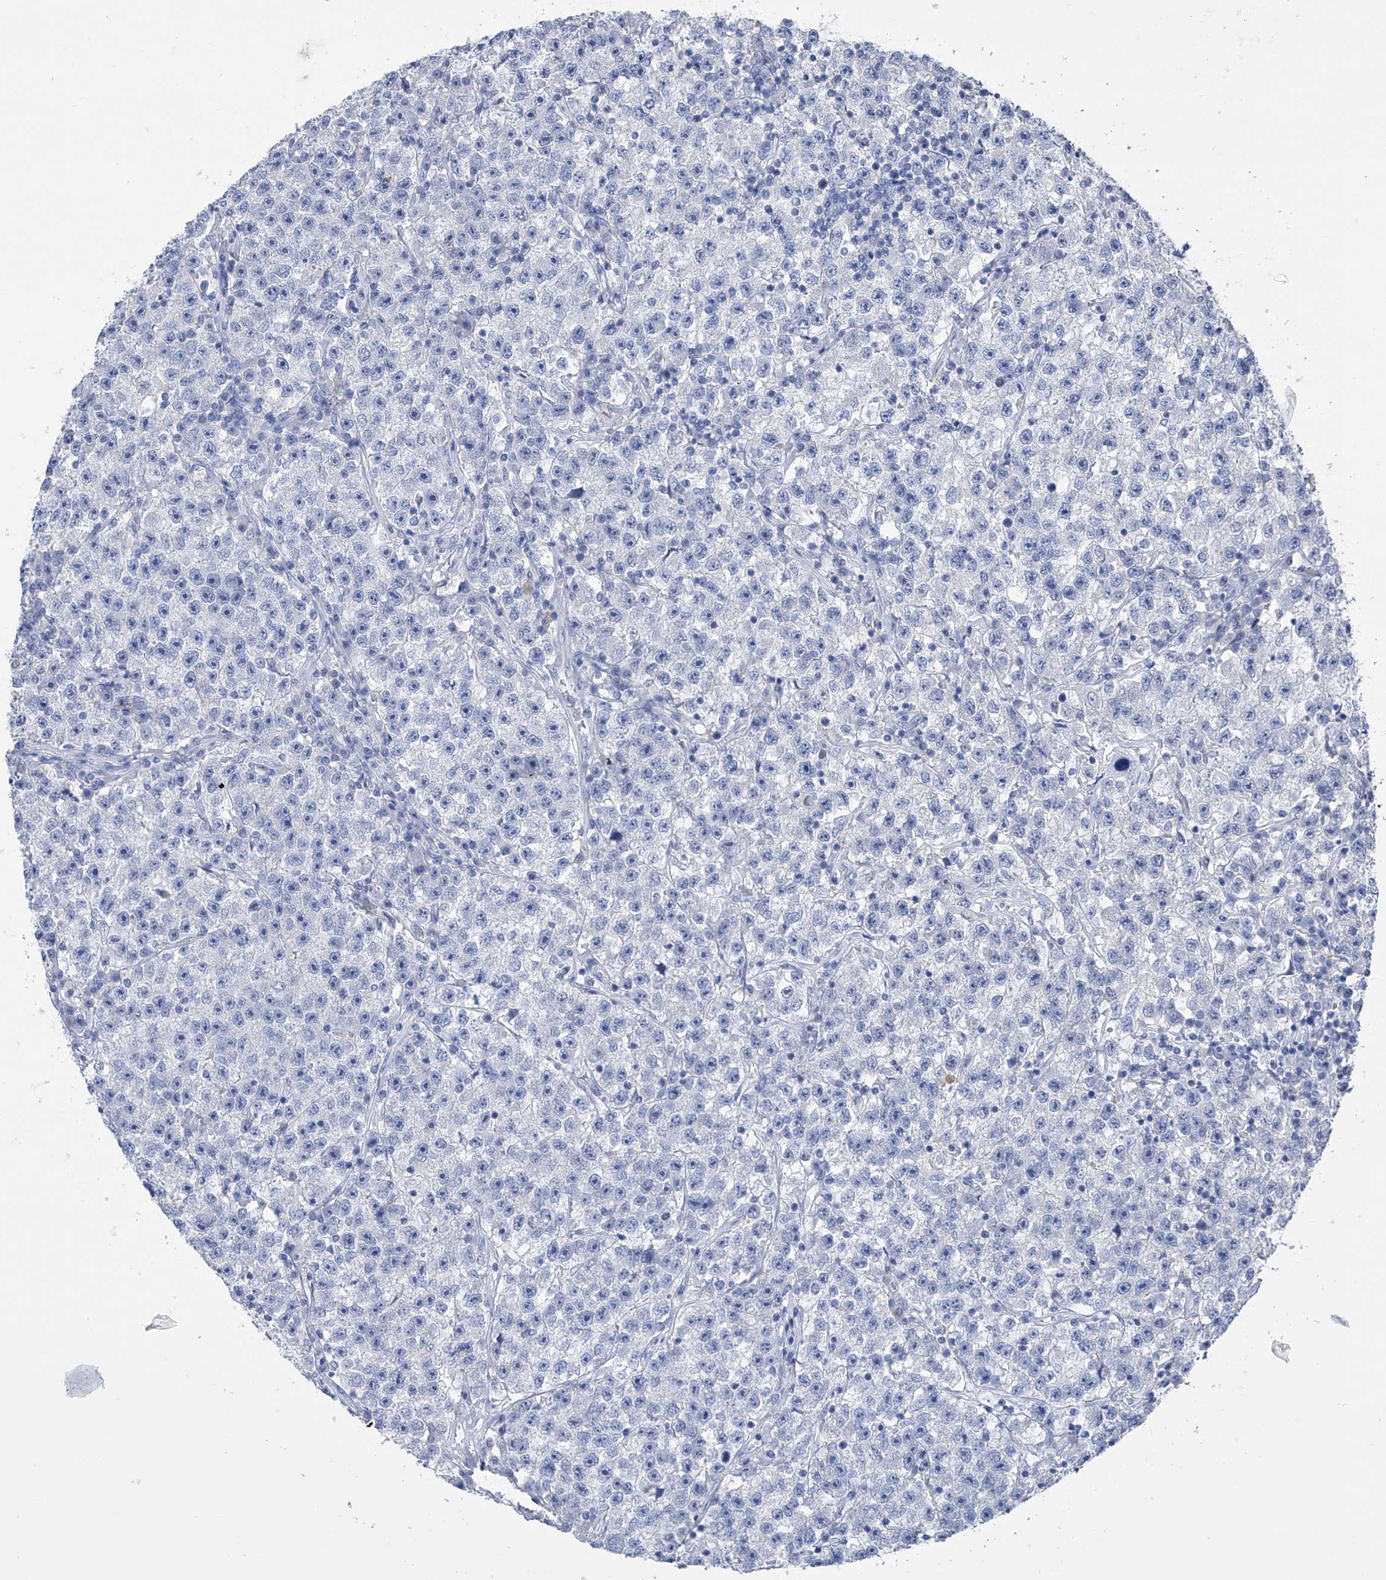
{"staining": {"intensity": "negative", "quantity": "none", "location": "none"}, "tissue": "testis cancer", "cell_type": "Tumor cells", "image_type": "cancer", "snomed": [{"axis": "morphology", "description": "Seminoma, NOS"}, {"axis": "topography", "description": "Testis"}], "caption": "Seminoma (testis) was stained to show a protein in brown. There is no significant staining in tumor cells. (DAB (3,3'-diaminobenzidine) IHC, high magnification).", "gene": "ADRA1A", "patient": {"sex": "male", "age": 22}}